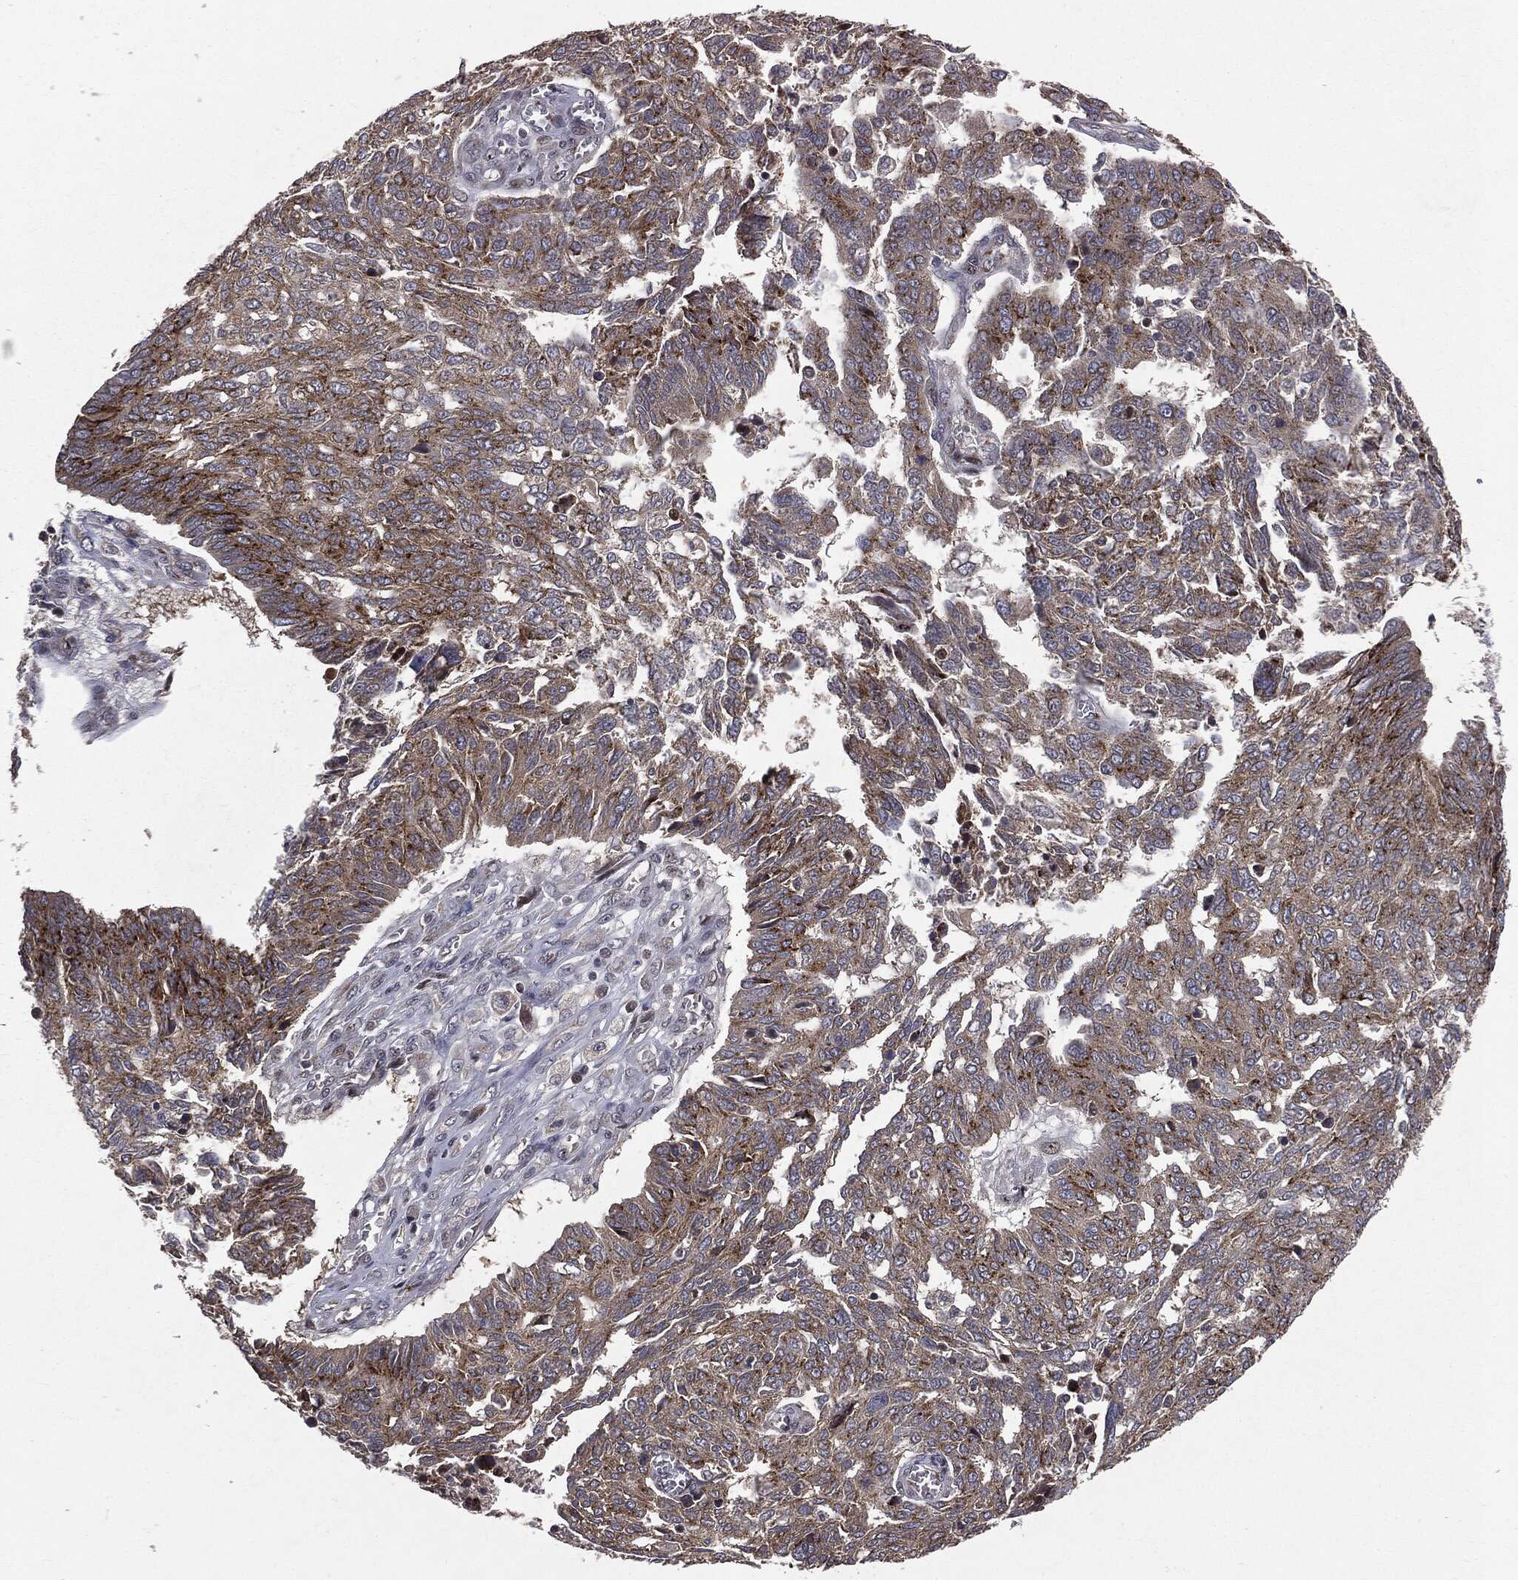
{"staining": {"intensity": "strong", "quantity": "<25%", "location": "cytoplasmic/membranous"}, "tissue": "ovarian cancer", "cell_type": "Tumor cells", "image_type": "cancer", "snomed": [{"axis": "morphology", "description": "Cystadenocarcinoma, serous, NOS"}, {"axis": "topography", "description": "Ovary"}], "caption": "The histopathology image reveals staining of ovarian cancer, revealing strong cytoplasmic/membranous protein staining (brown color) within tumor cells.", "gene": "PLPPR2", "patient": {"sex": "female", "age": 67}}